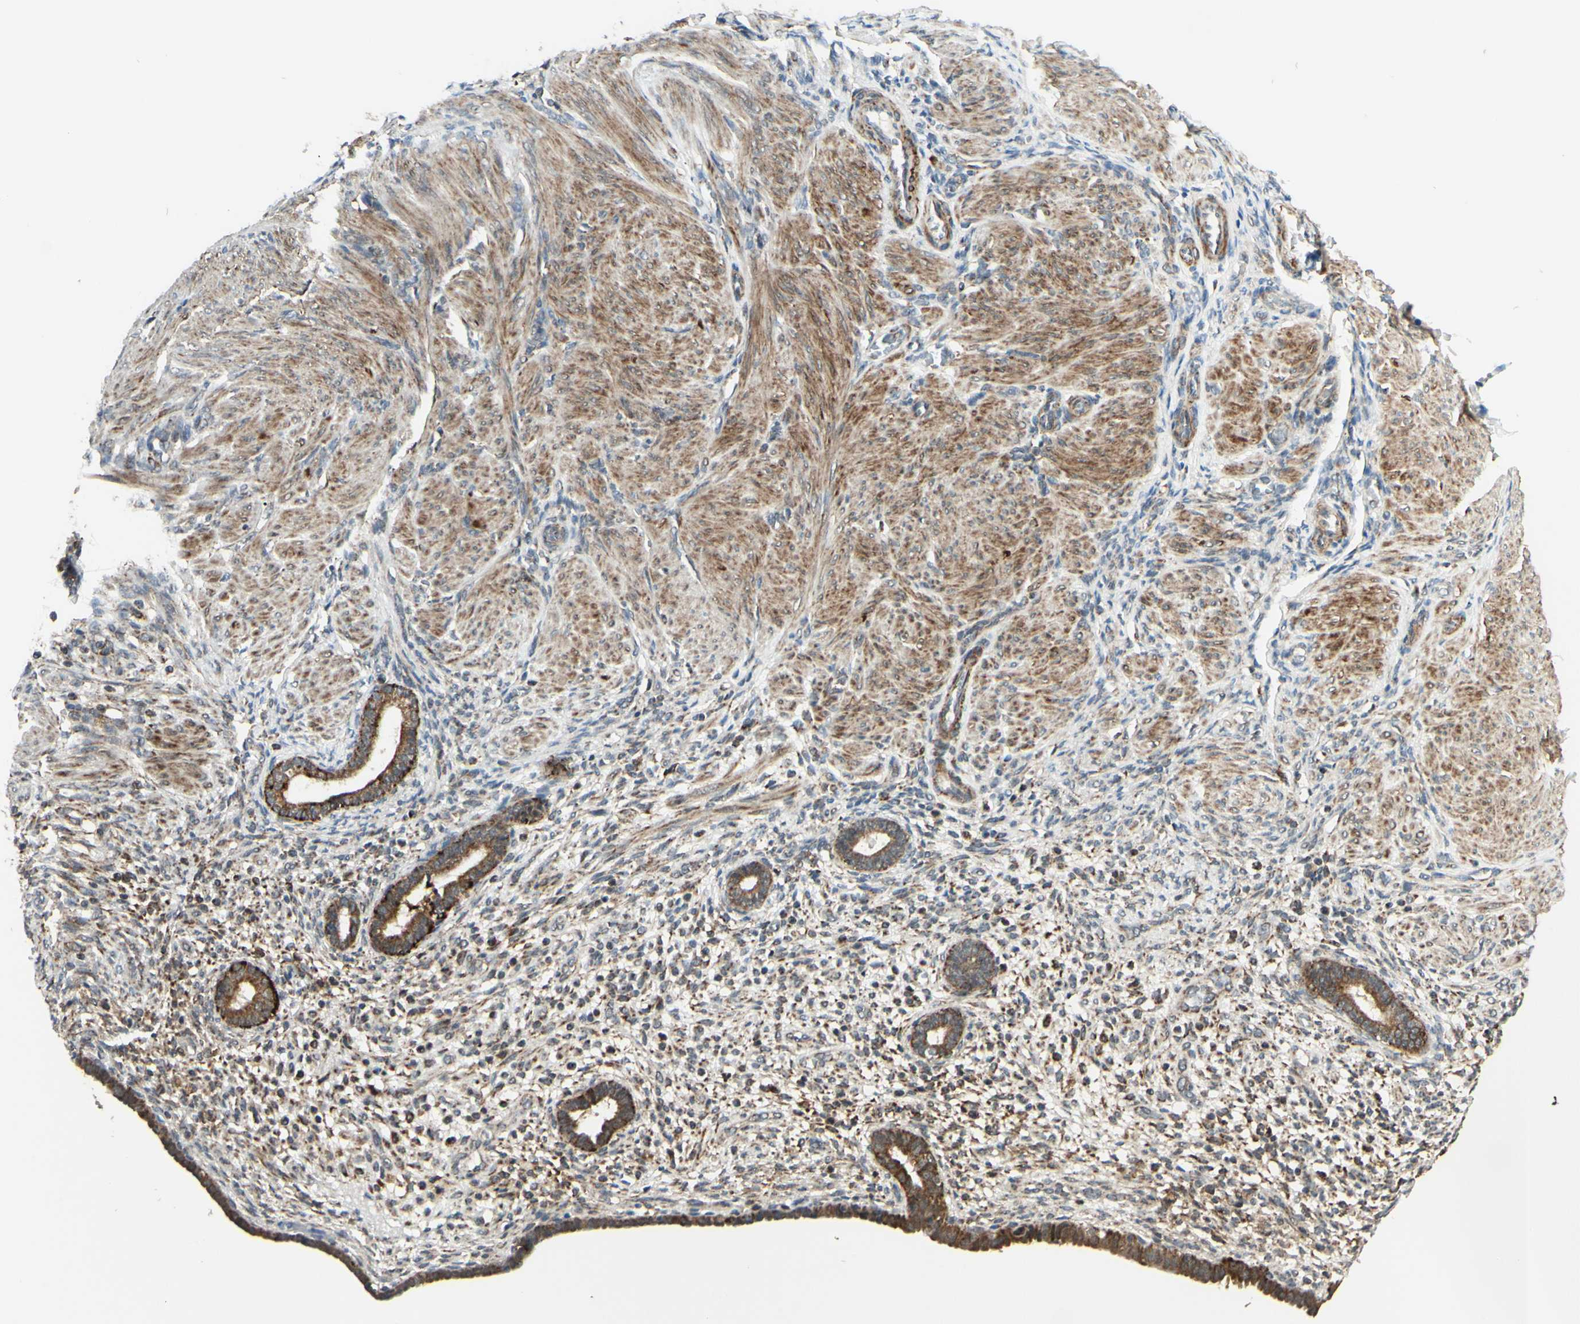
{"staining": {"intensity": "moderate", "quantity": "<25%", "location": "cytoplasmic/membranous"}, "tissue": "endometrium", "cell_type": "Cells in endometrial stroma", "image_type": "normal", "snomed": [{"axis": "morphology", "description": "Normal tissue, NOS"}, {"axis": "topography", "description": "Endometrium"}], "caption": "This is a photomicrograph of immunohistochemistry staining of benign endometrium, which shows moderate staining in the cytoplasmic/membranous of cells in endometrial stroma.", "gene": "DHRS3", "patient": {"sex": "female", "age": 72}}